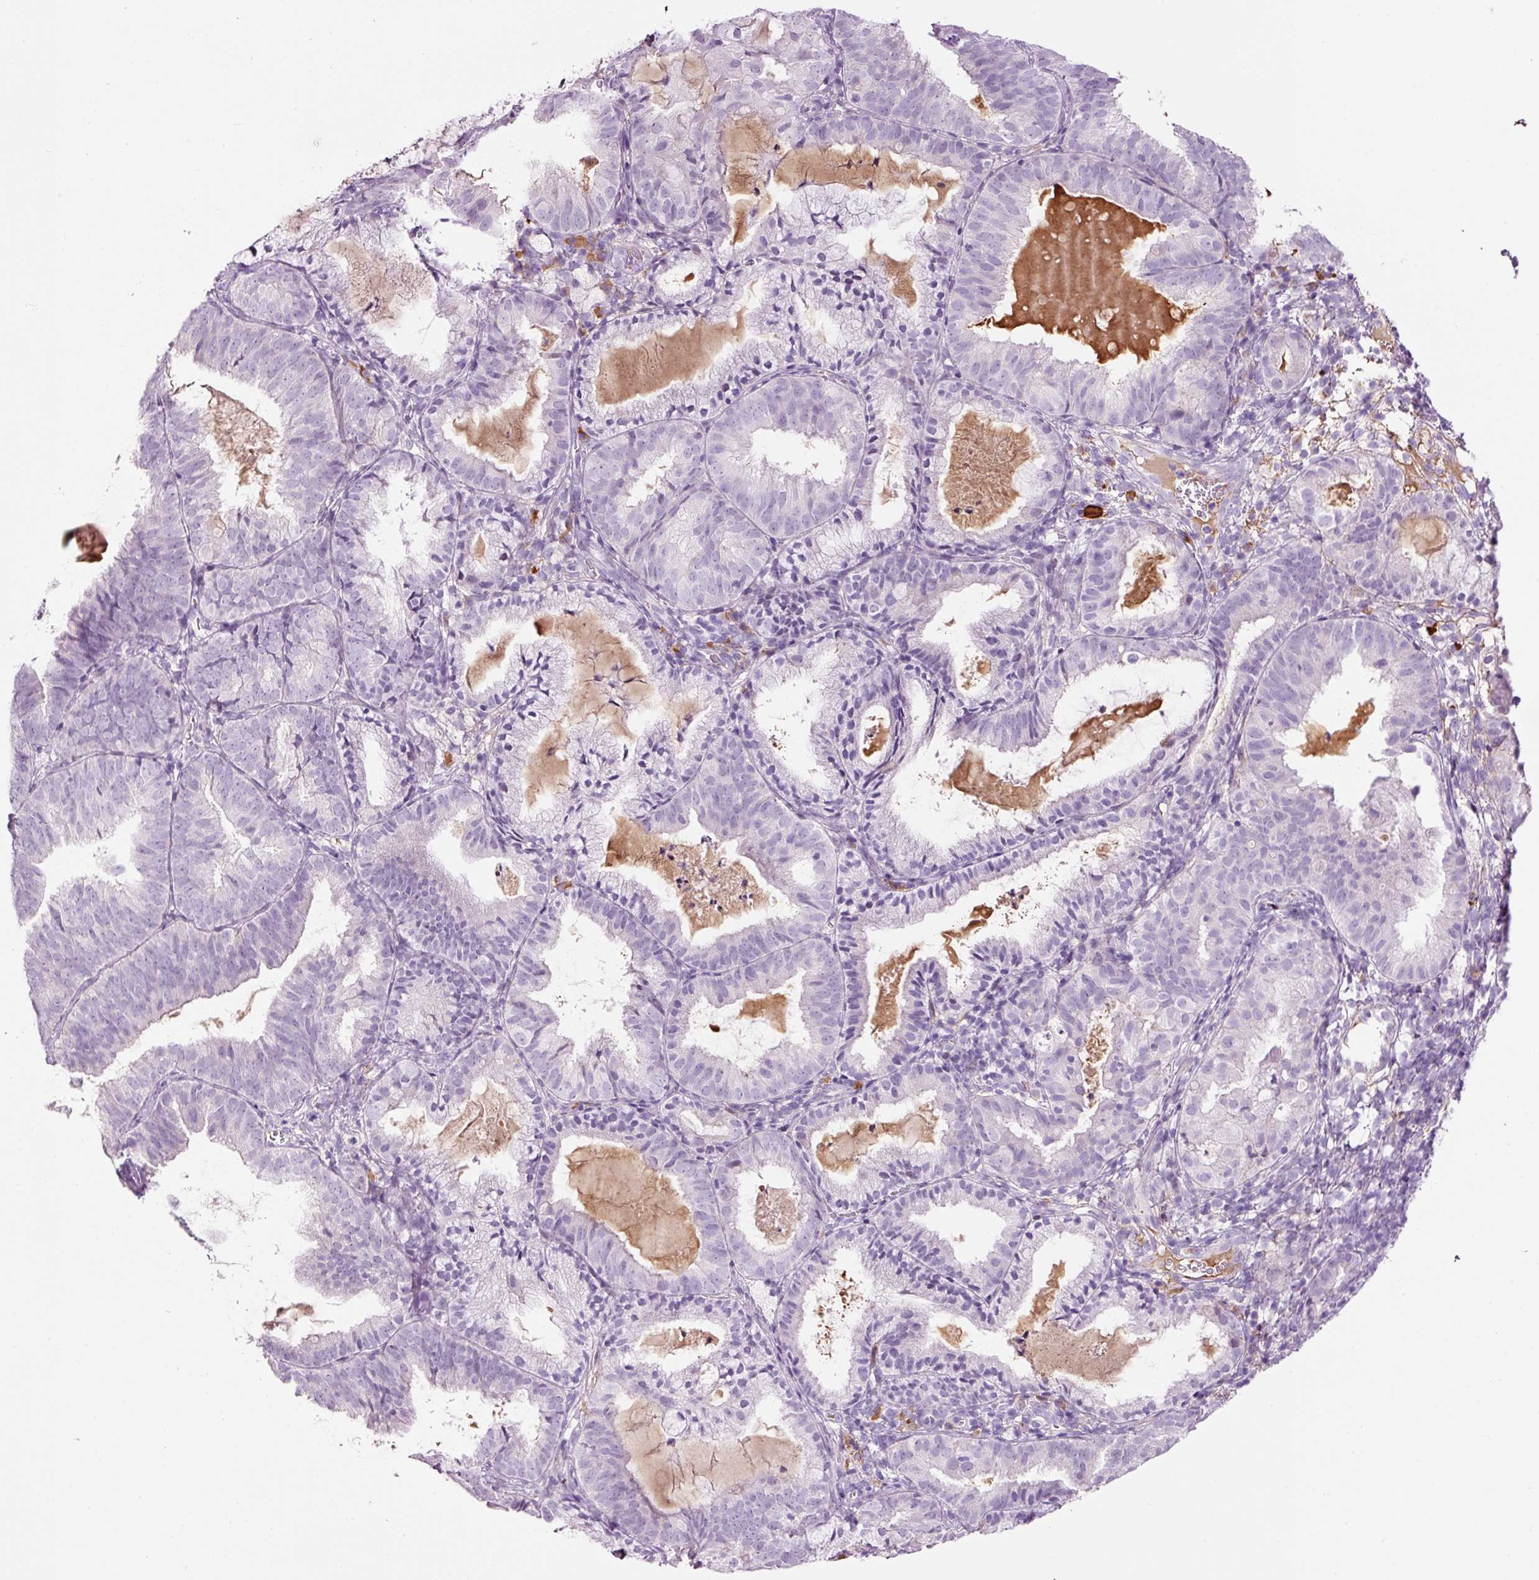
{"staining": {"intensity": "negative", "quantity": "none", "location": "none"}, "tissue": "endometrial cancer", "cell_type": "Tumor cells", "image_type": "cancer", "snomed": [{"axis": "morphology", "description": "Adenocarcinoma, NOS"}, {"axis": "topography", "description": "Endometrium"}], "caption": "Immunohistochemical staining of human adenocarcinoma (endometrial) displays no significant staining in tumor cells.", "gene": "KLF1", "patient": {"sex": "female", "age": 80}}